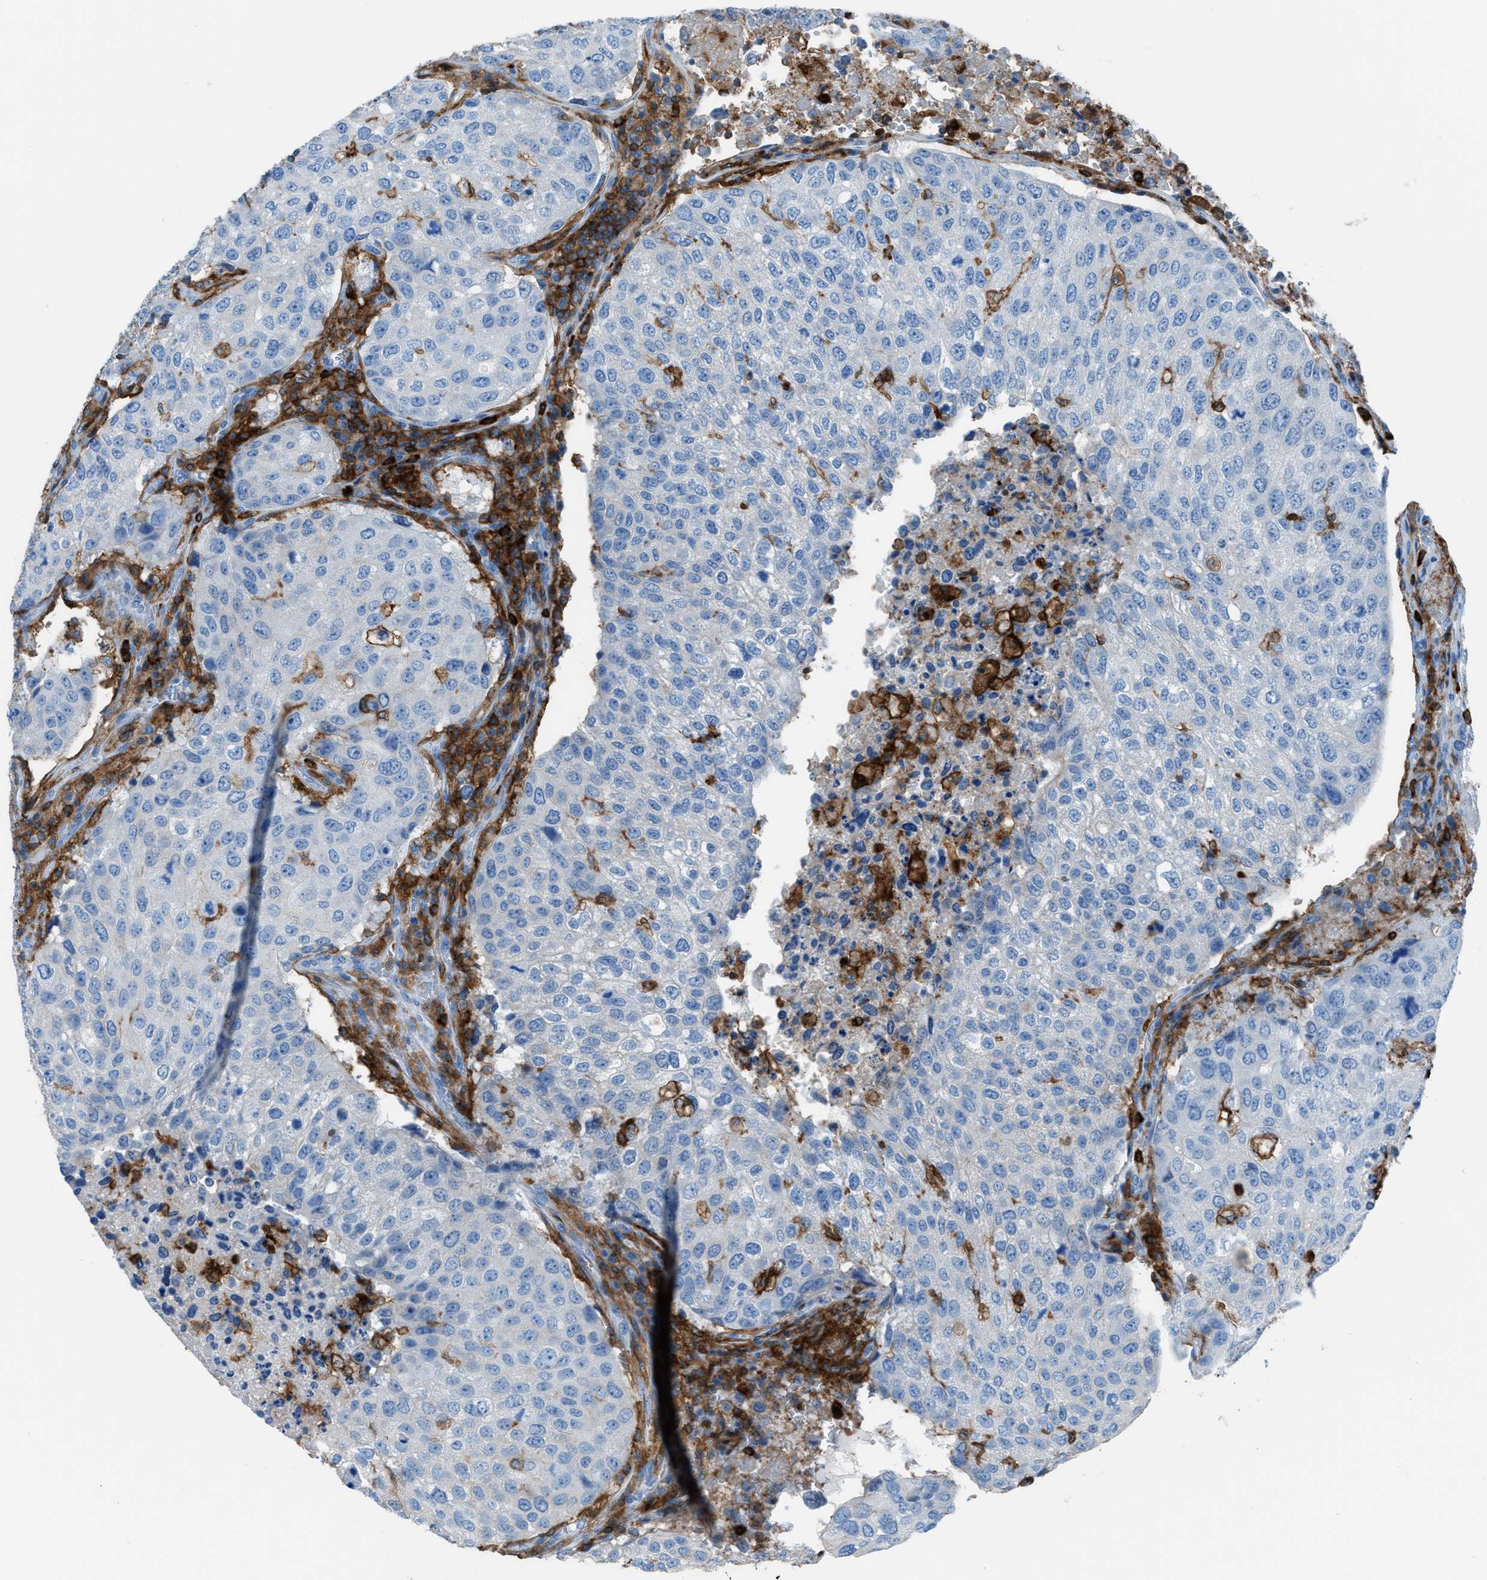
{"staining": {"intensity": "negative", "quantity": "none", "location": "none"}, "tissue": "urothelial cancer", "cell_type": "Tumor cells", "image_type": "cancer", "snomed": [{"axis": "morphology", "description": "Urothelial carcinoma, High grade"}, {"axis": "topography", "description": "Lymph node"}, {"axis": "topography", "description": "Urinary bladder"}], "caption": "Tumor cells show no significant expression in urothelial cancer. The staining is performed using DAB brown chromogen with nuclei counter-stained in using hematoxylin.", "gene": "ITGB2", "patient": {"sex": "male", "age": 51}}